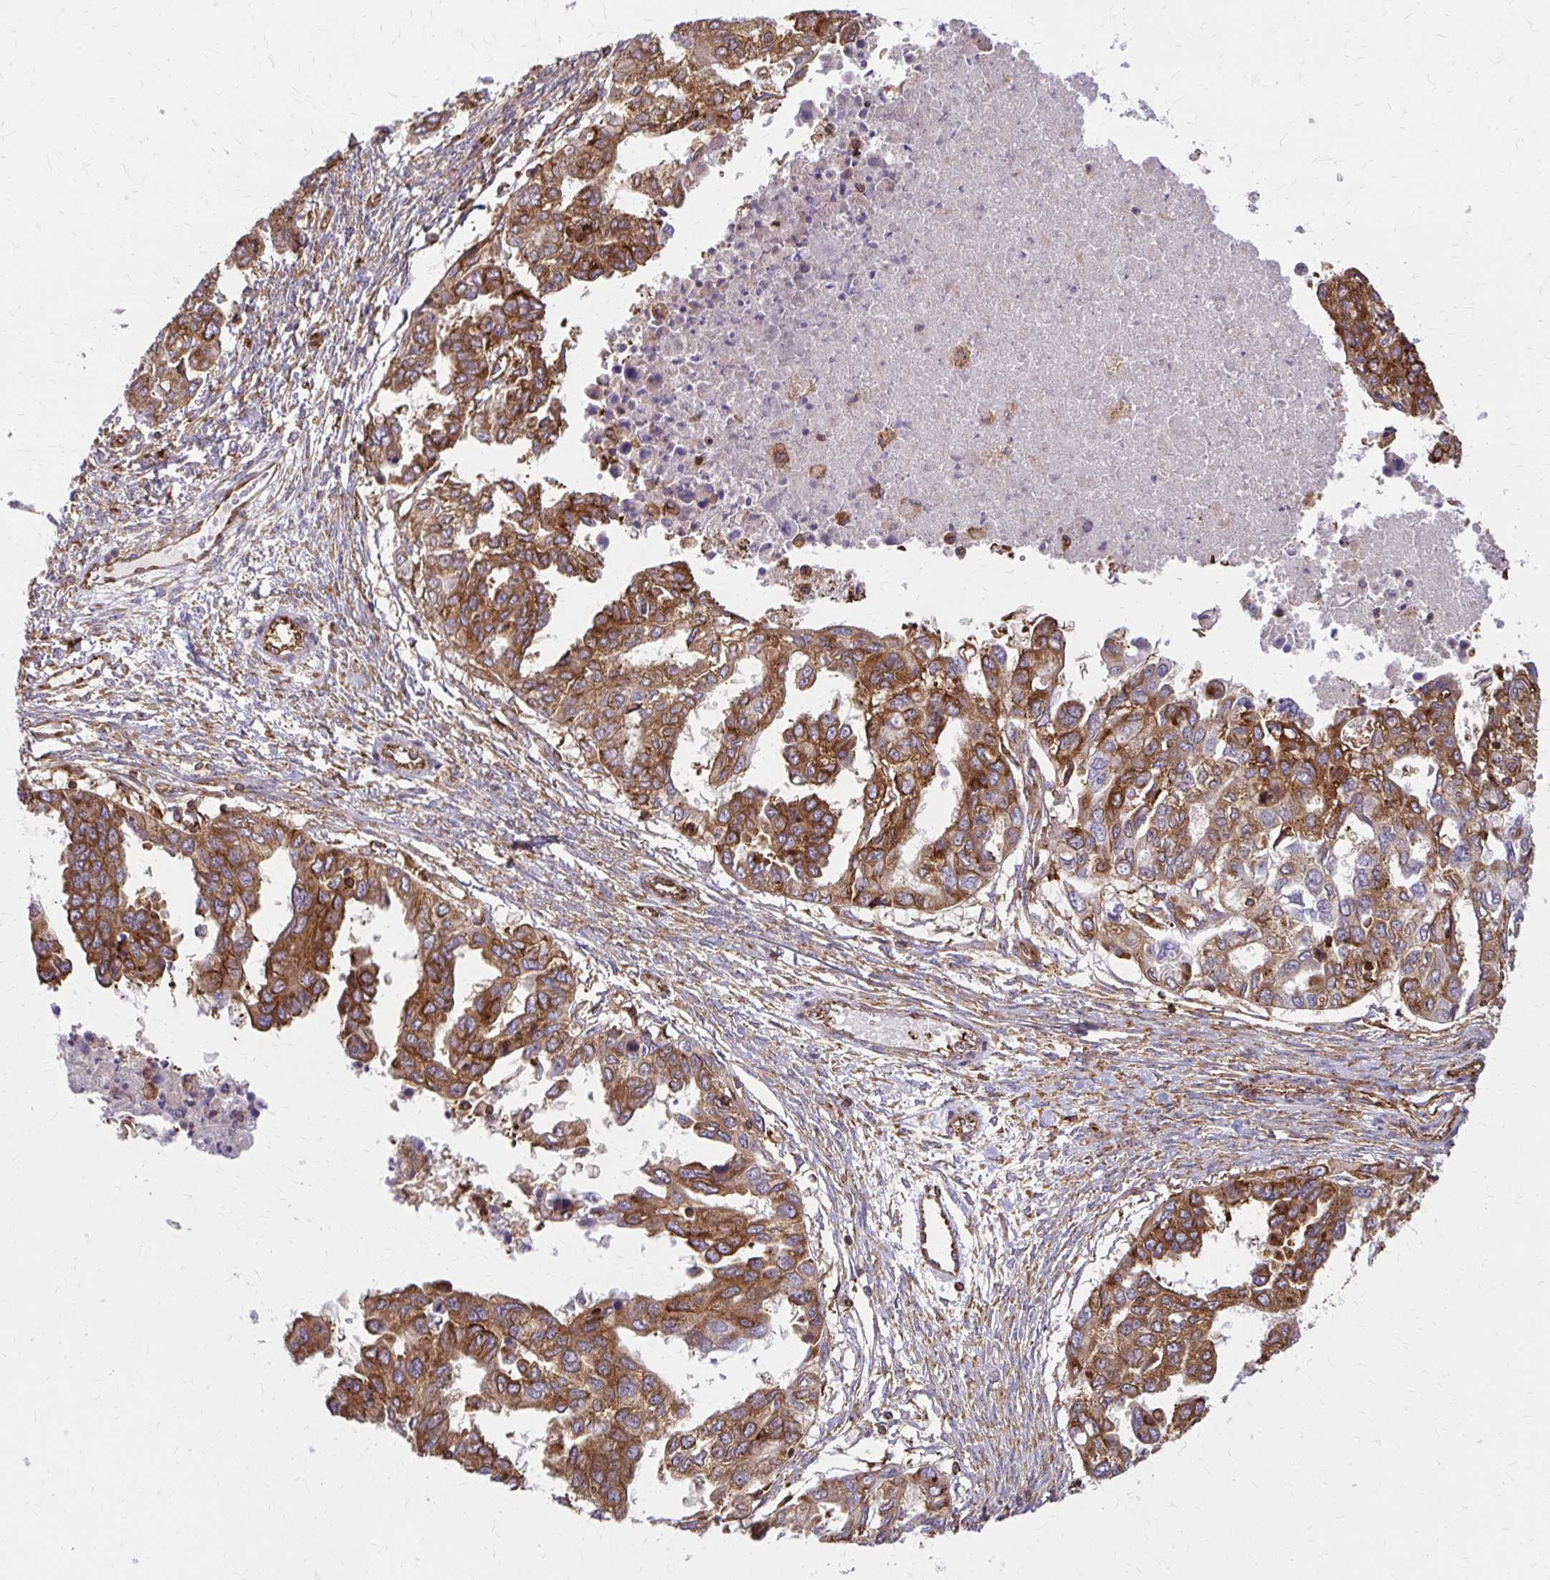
{"staining": {"intensity": "moderate", "quantity": "25%-75%", "location": "cytoplasmic/membranous"}, "tissue": "ovarian cancer", "cell_type": "Tumor cells", "image_type": "cancer", "snomed": [{"axis": "morphology", "description": "Cystadenocarcinoma, serous, NOS"}, {"axis": "topography", "description": "Ovary"}], "caption": "Immunohistochemical staining of ovarian serous cystadenocarcinoma exhibits moderate cytoplasmic/membranous protein expression in about 25%-75% of tumor cells.", "gene": "WASF2", "patient": {"sex": "female", "age": 53}}